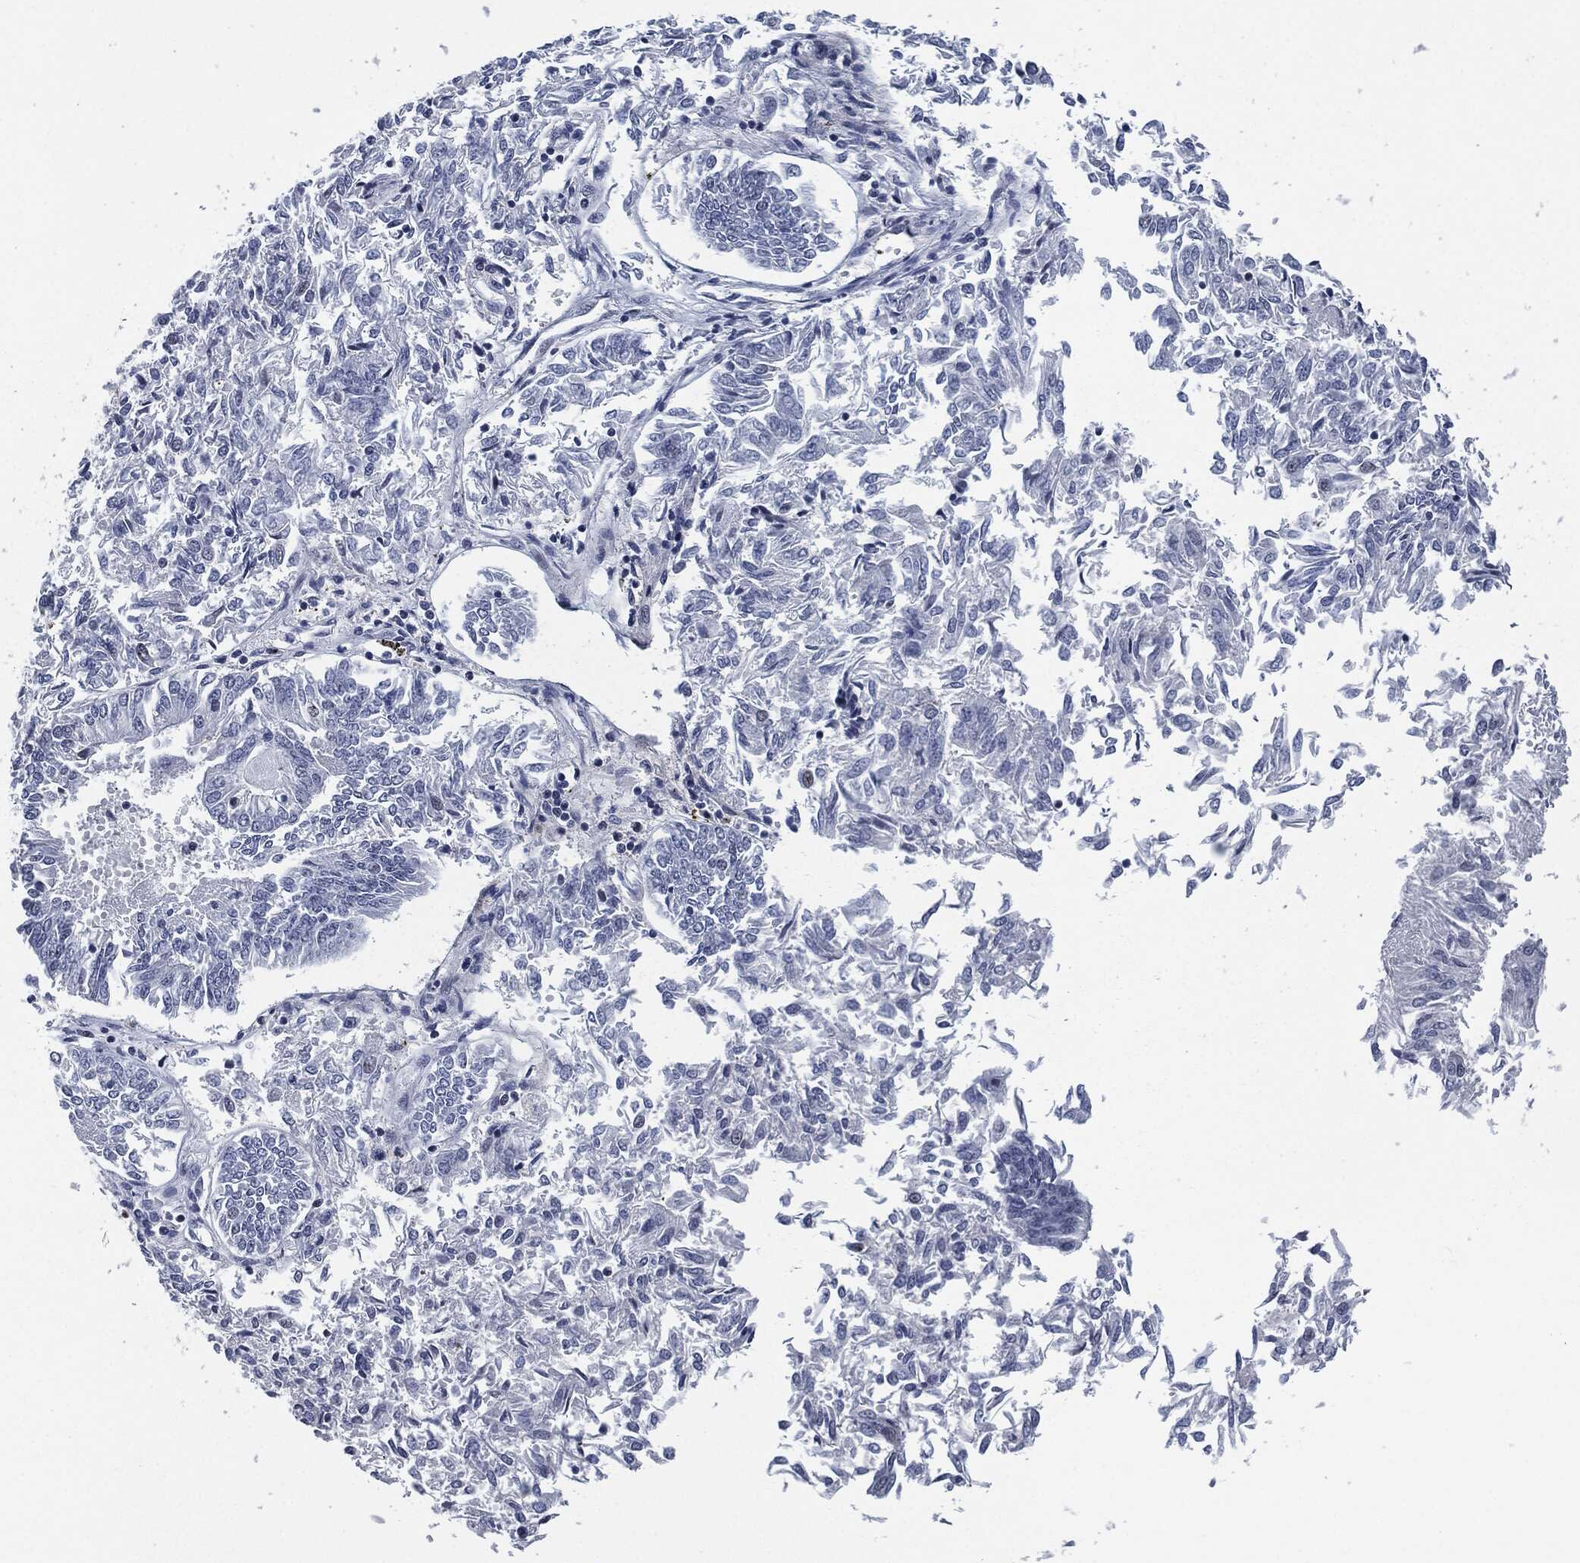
{"staining": {"intensity": "negative", "quantity": "none", "location": "none"}, "tissue": "endometrial cancer", "cell_type": "Tumor cells", "image_type": "cancer", "snomed": [{"axis": "morphology", "description": "Adenocarcinoma, NOS"}, {"axis": "topography", "description": "Endometrium"}], "caption": "Tumor cells show no significant protein positivity in endometrial adenocarcinoma. Brightfield microscopy of immunohistochemistry (IHC) stained with DAB (brown) and hematoxylin (blue), captured at high magnification.", "gene": "AKT2", "patient": {"sex": "female", "age": 58}}